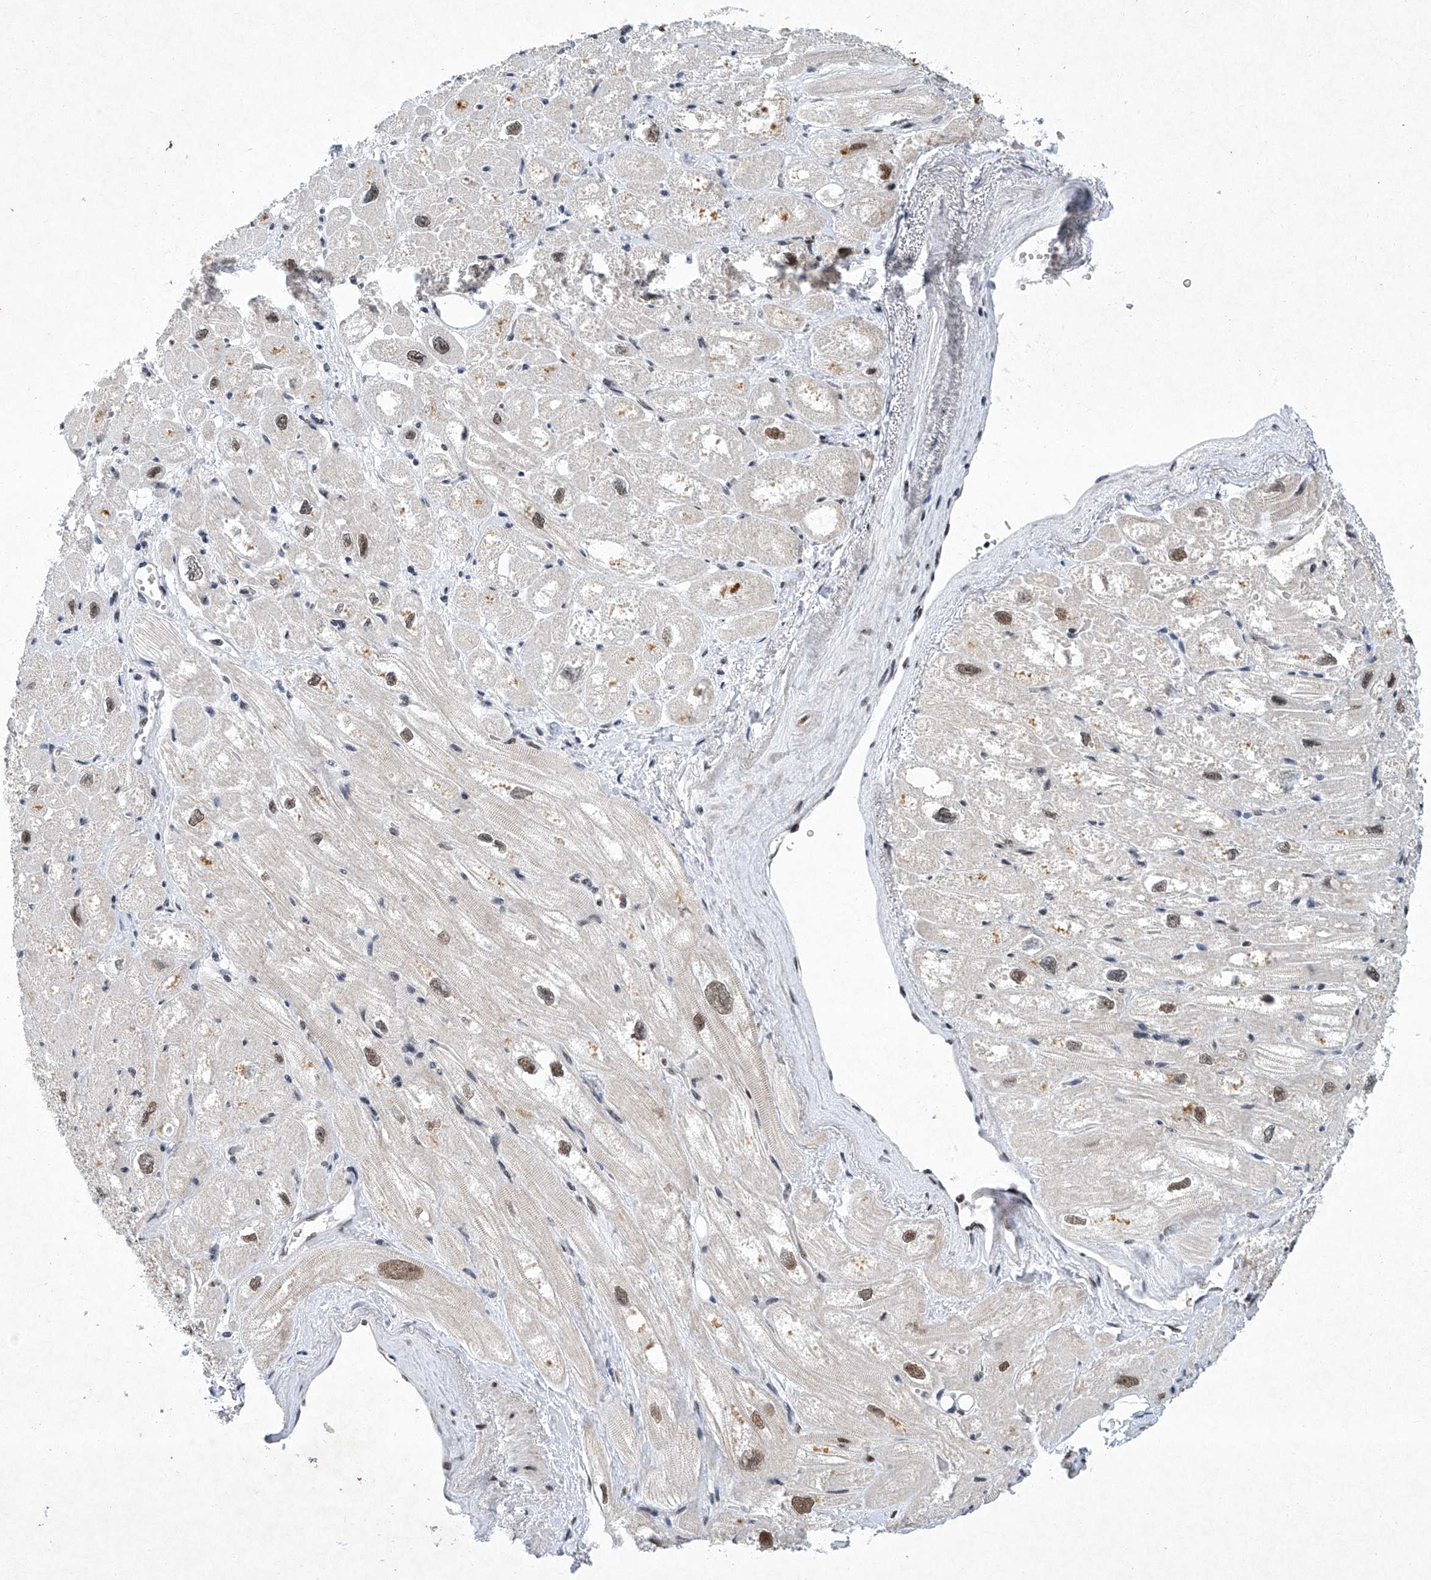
{"staining": {"intensity": "moderate", "quantity": "25%-75%", "location": "cytoplasmic/membranous,nuclear"}, "tissue": "heart muscle", "cell_type": "Cardiomyocytes", "image_type": "normal", "snomed": [{"axis": "morphology", "description": "Normal tissue, NOS"}, {"axis": "topography", "description": "Heart"}], "caption": "IHC (DAB (3,3'-diaminobenzidine)) staining of normal heart muscle demonstrates moderate cytoplasmic/membranous,nuclear protein positivity in approximately 25%-75% of cardiomyocytes.", "gene": "TFDP1", "patient": {"sex": "male", "age": 50}}